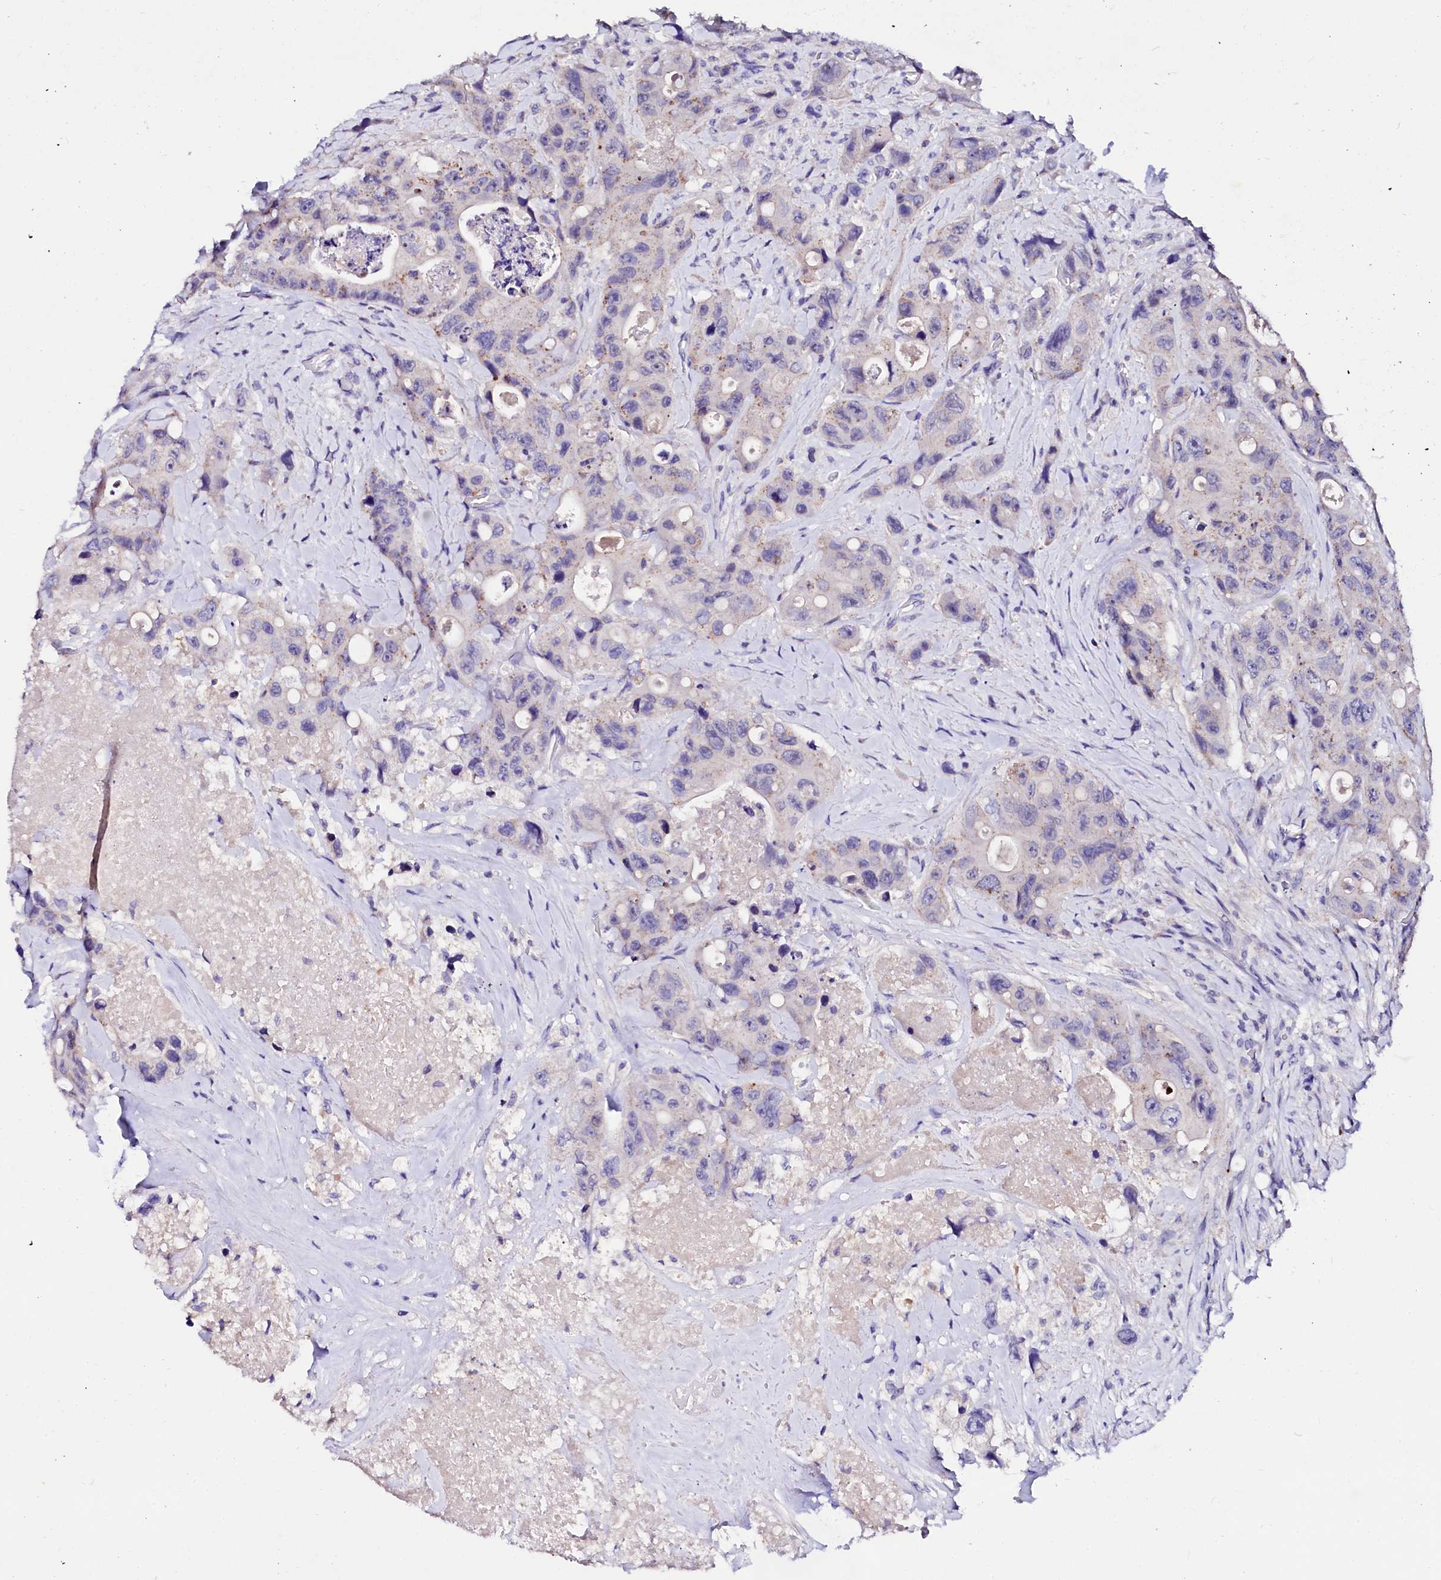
{"staining": {"intensity": "weak", "quantity": "<25%", "location": "cytoplasmic/membranous"}, "tissue": "colorectal cancer", "cell_type": "Tumor cells", "image_type": "cancer", "snomed": [{"axis": "morphology", "description": "Adenocarcinoma, NOS"}, {"axis": "topography", "description": "Colon"}], "caption": "The immunohistochemistry (IHC) image has no significant positivity in tumor cells of colorectal cancer (adenocarcinoma) tissue.", "gene": "NALF1", "patient": {"sex": "female", "age": 46}}